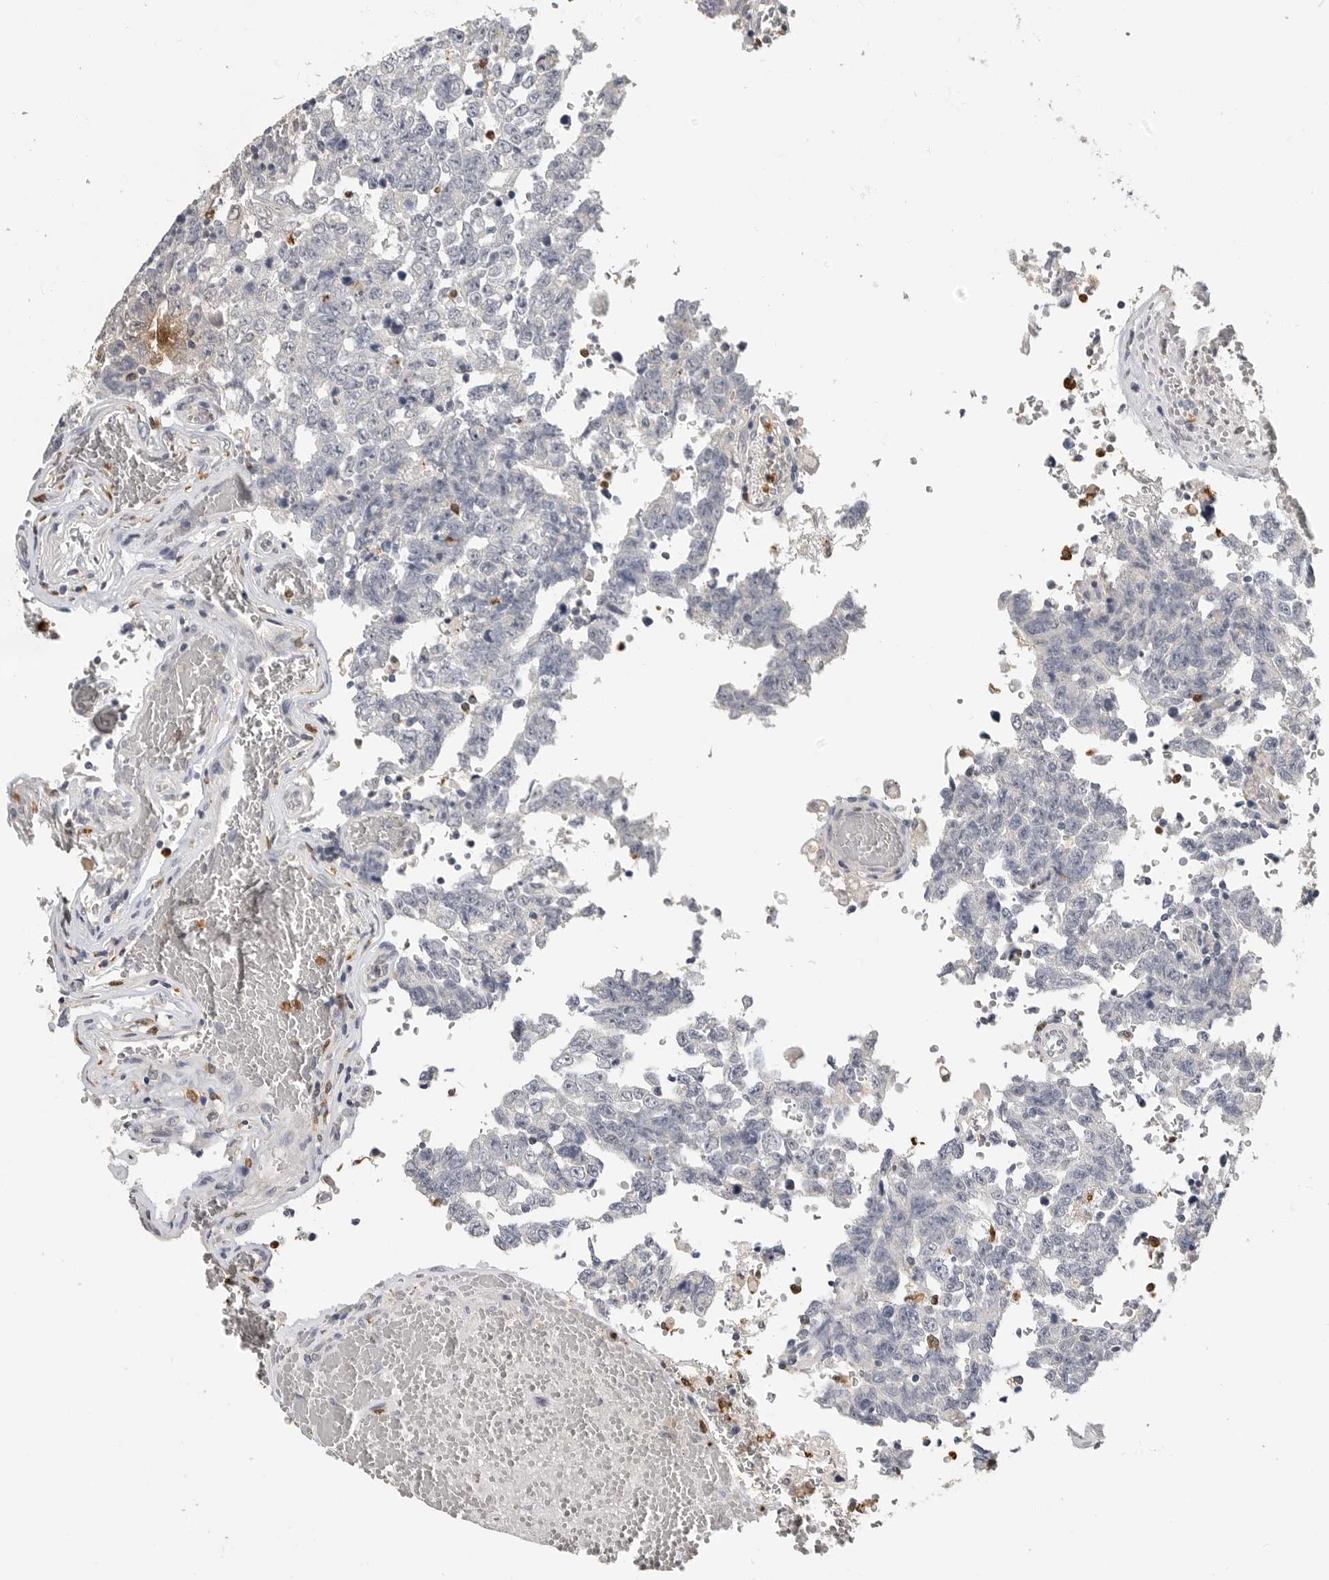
{"staining": {"intensity": "negative", "quantity": "none", "location": "none"}, "tissue": "testis cancer", "cell_type": "Tumor cells", "image_type": "cancer", "snomed": [{"axis": "morphology", "description": "Carcinoma, Embryonal, NOS"}, {"axis": "topography", "description": "Testis"}], "caption": "The immunohistochemistry histopathology image has no significant positivity in tumor cells of testis cancer tissue.", "gene": "LTBR", "patient": {"sex": "male", "age": 26}}